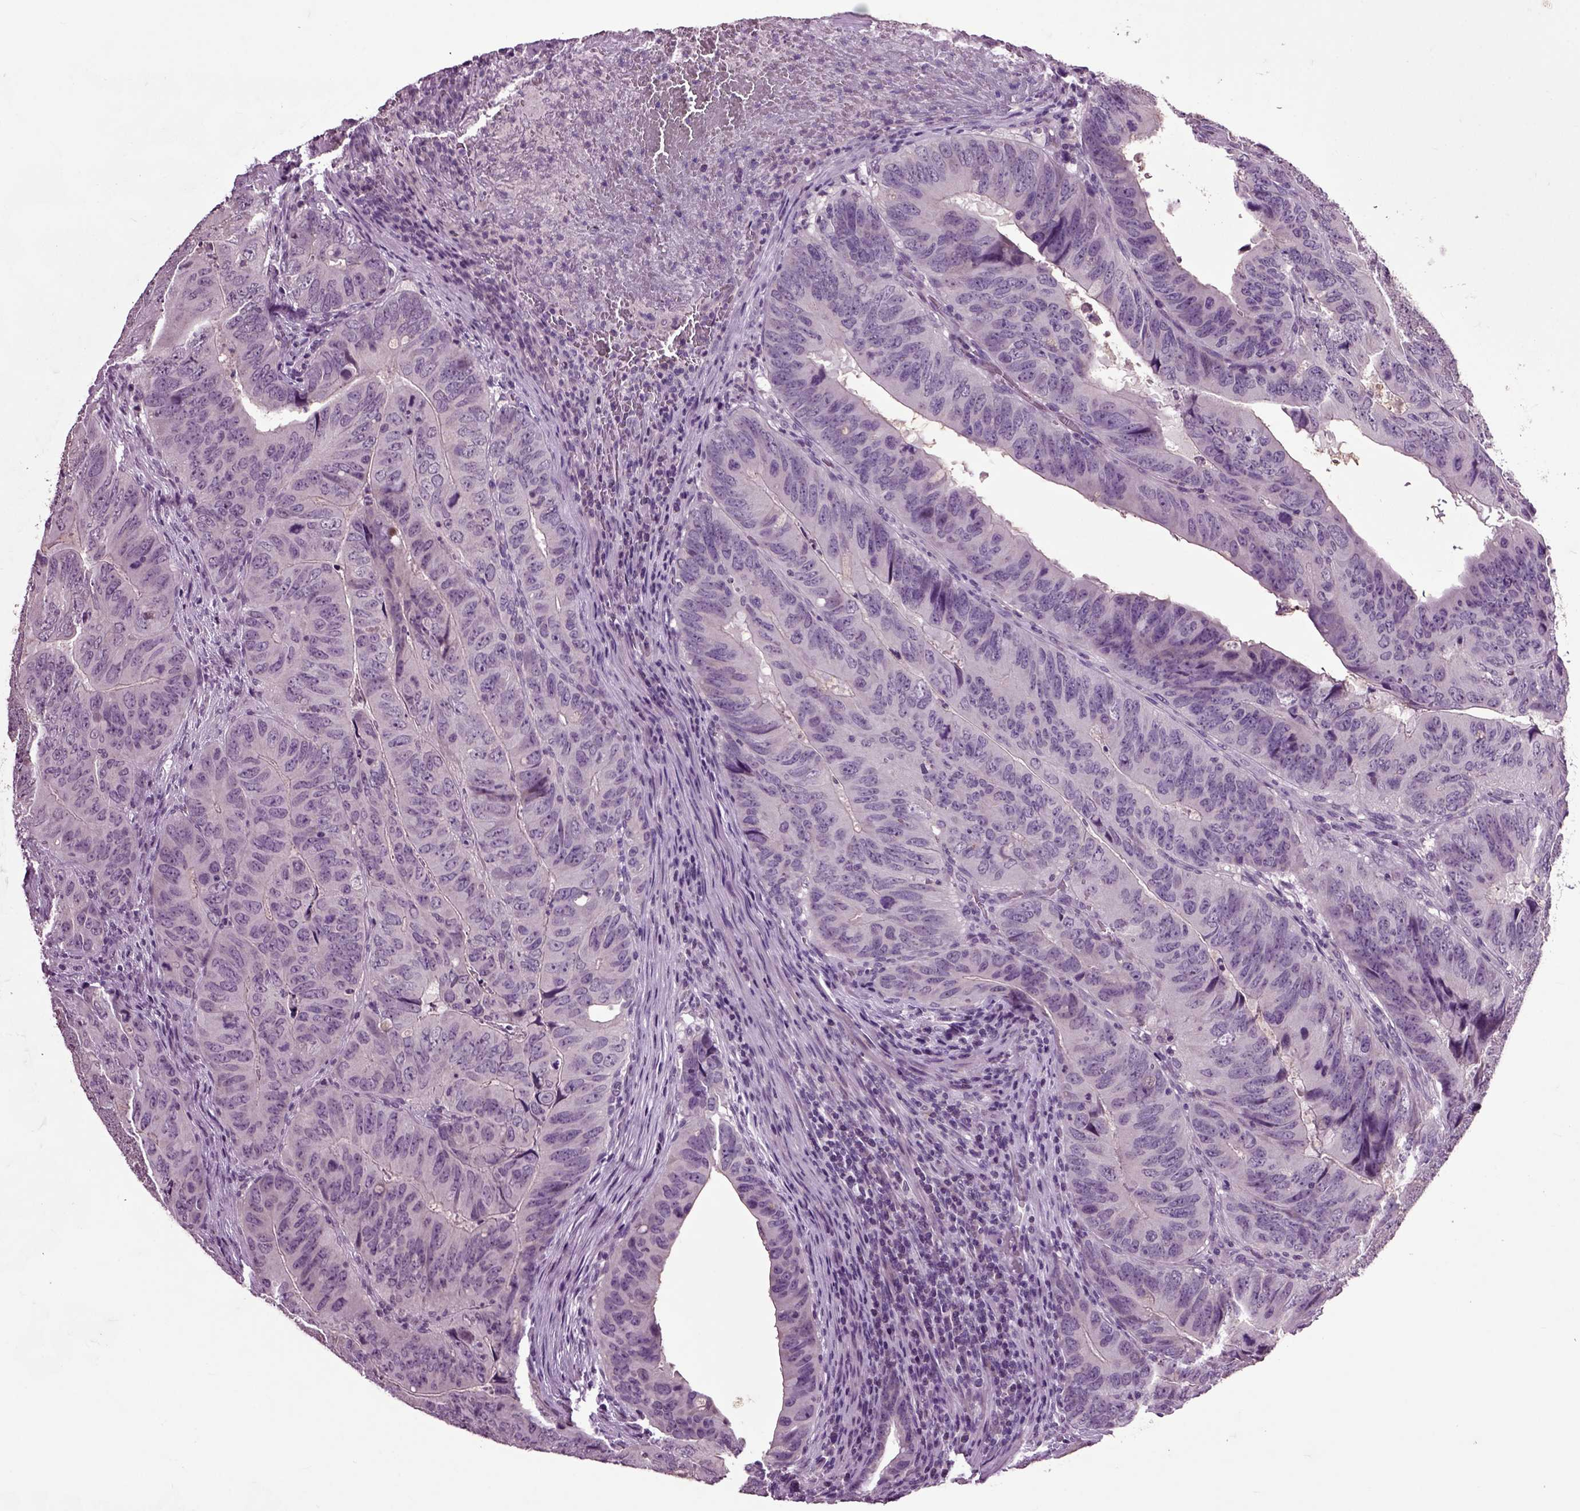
{"staining": {"intensity": "negative", "quantity": "none", "location": "none"}, "tissue": "colorectal cancer", "cell_type": "Tumor cells", "image_type": "cancer", "snomed": [{"axis": "morphology", "description": "Adenocarcinoma, NOS"}, {"axis": "topography", "description": "Colon"}], "caption": "Tumor cells are negative for brown protein staining in colorectal cancer.", "gene": "CRHR1", "patient": {"sex": "male", "age": 79}}